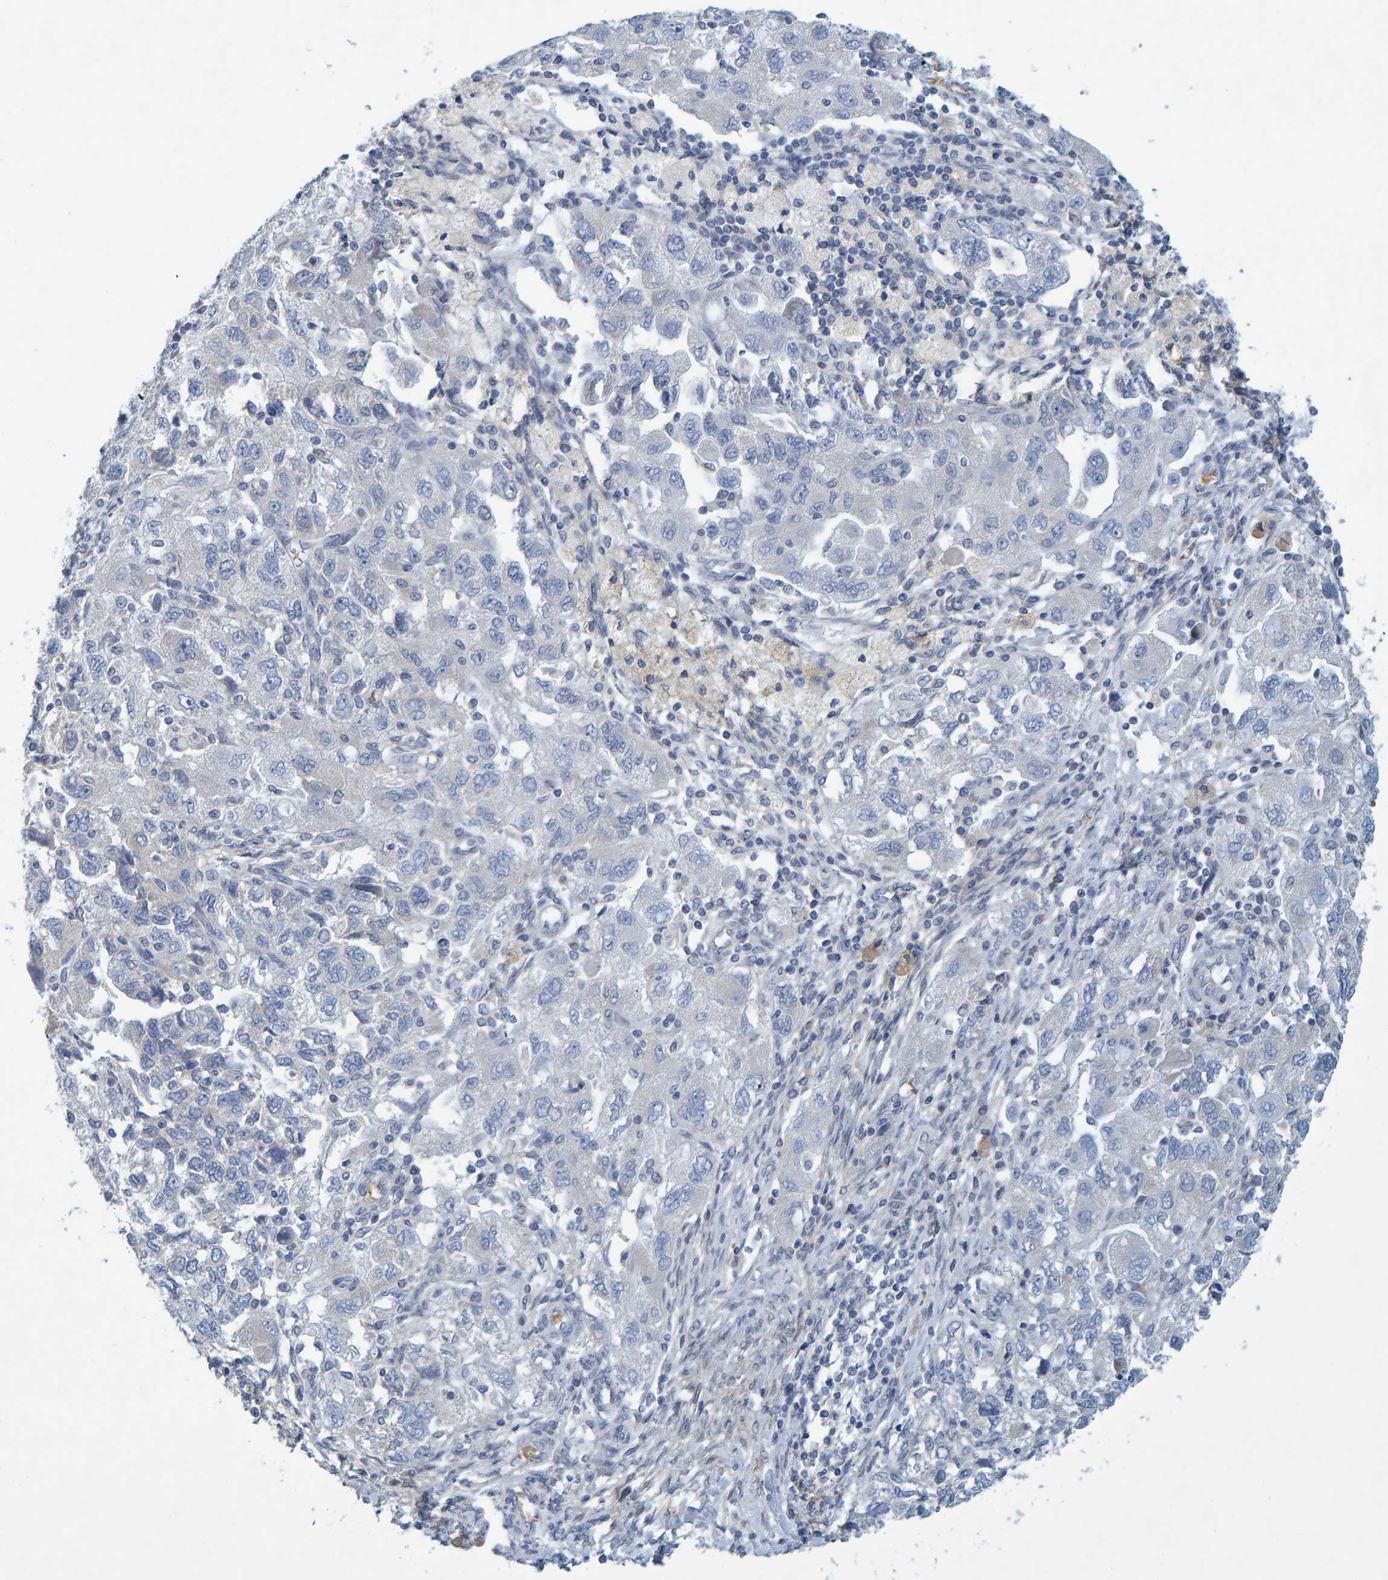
{"staining": {"intensity": "negative", "quantity": "none", "location": "none"}, "tissue": "ovarian cancer", "cell_type": "Tumor cells", "image_type": "cancer", "snomed": [{"axis": "morphology", "description": "Carcinoma, NOS"}, {"axis": "morphology", "description": "Cystadenocarcinoma, serous, NOS"}, {"axis": "topography", "description": "Ovary"}], "caption": "This photomicrograph is of ovarian carcinoma stained with IHC to label a protein in brown with the nuclei are counter-stained blue. There is no expression in tumor cells.", "gene": "ALAD", "patient": {"sex": "female", "age": 69}}